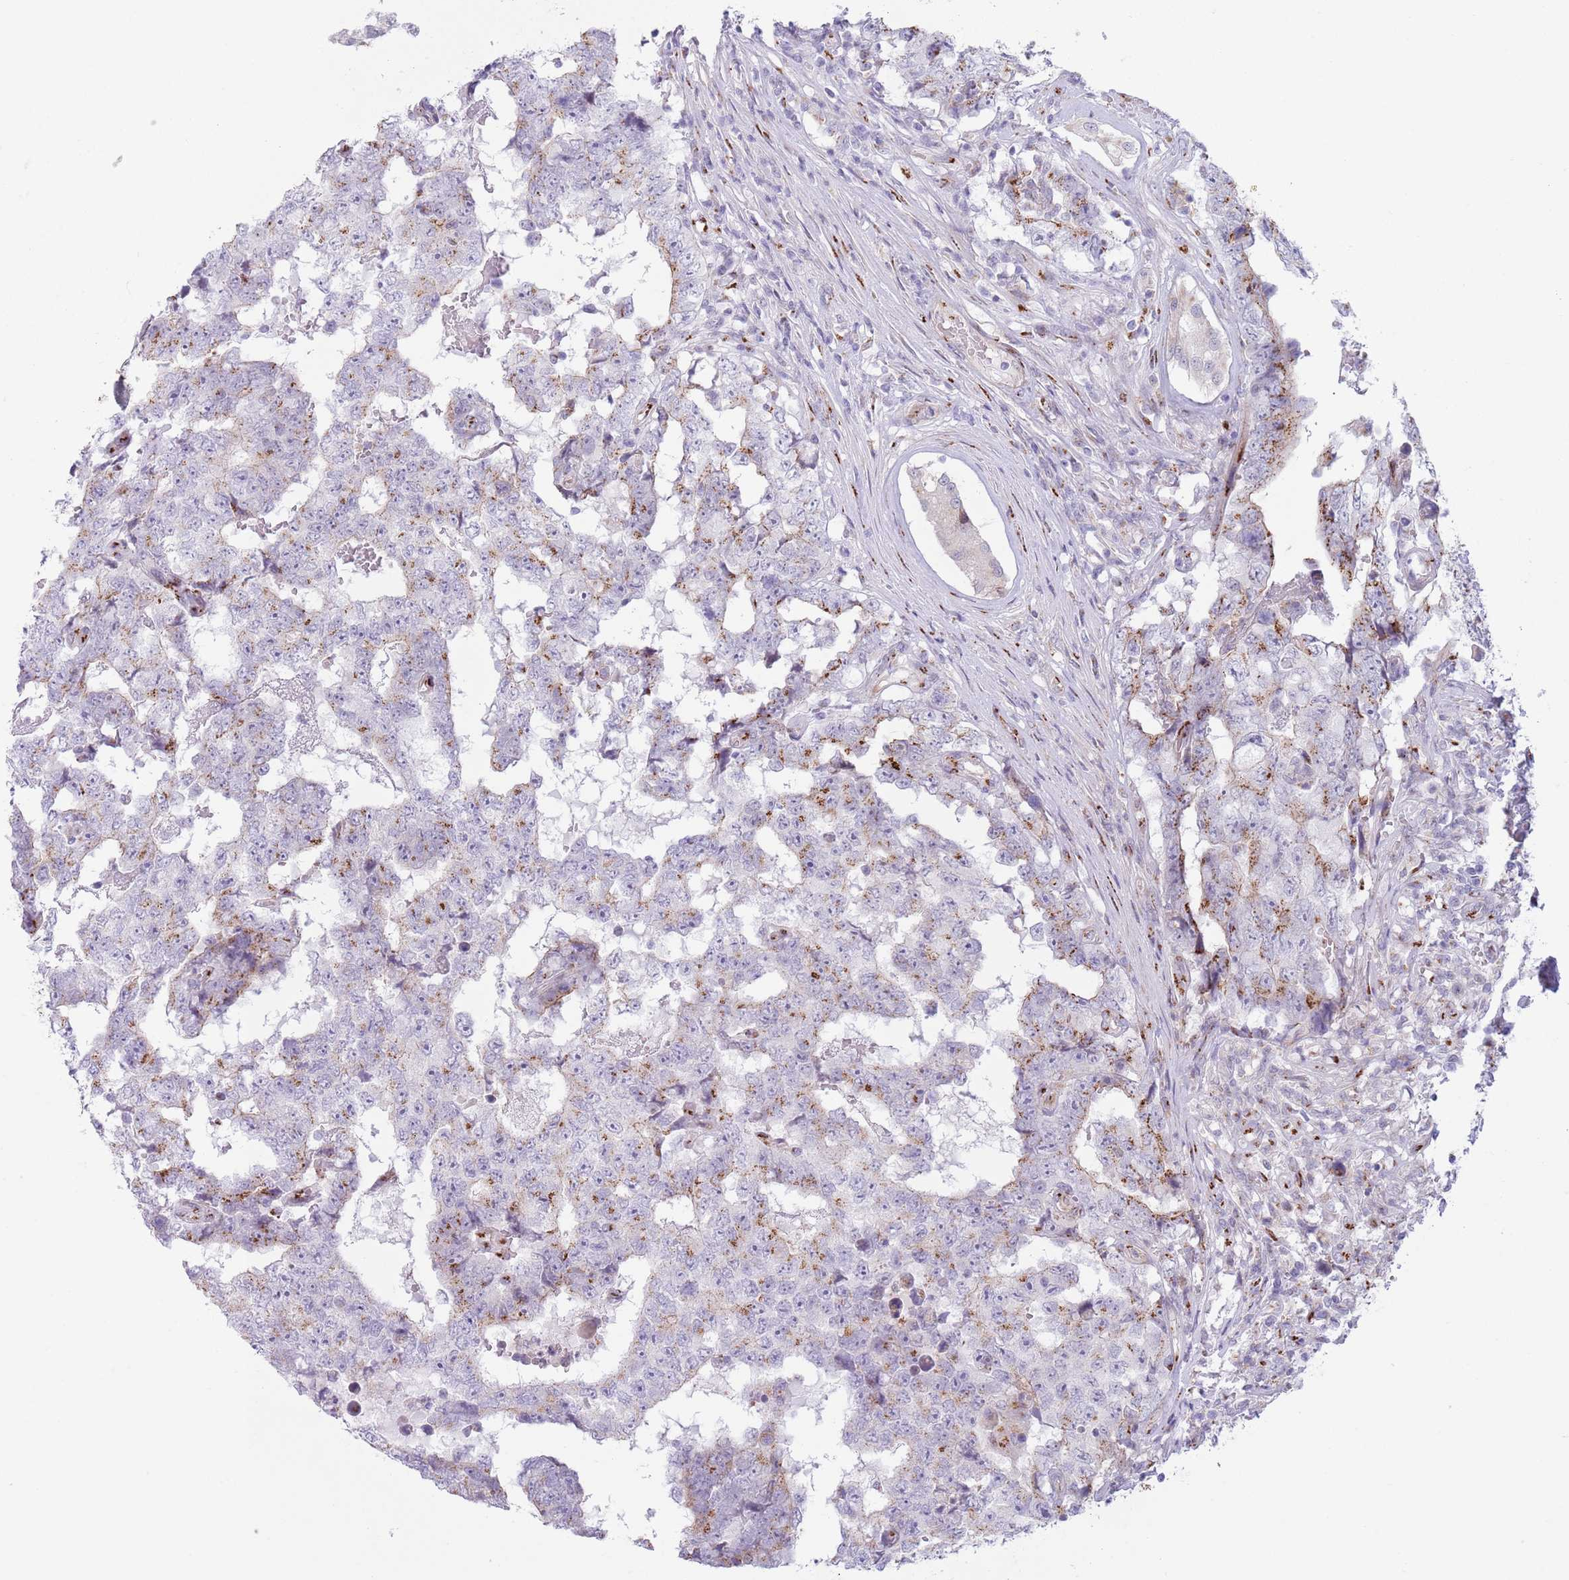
{"staining": {"intensity": "moderate", "quantity": "25%-75%", "location": "cytoplasmic/membranous"}, "tissue": "testis cancer", "cell_type": "Tumor cells", "image_type": "cancer", "snomed": [{"axis": "morphology", "description": "Carcinoma, Embryonal, NOS"}, {"axis": "topography", "description": "Testis"}], "caption": "There is medium levels of moderate cytoplasmic/membranous staining in tumor cells of testis cancer, as demonstrated by immunohistochemical staining (brown color).", "gene": "C20orf96", "patient": {"sex": "male", "age": 25}}